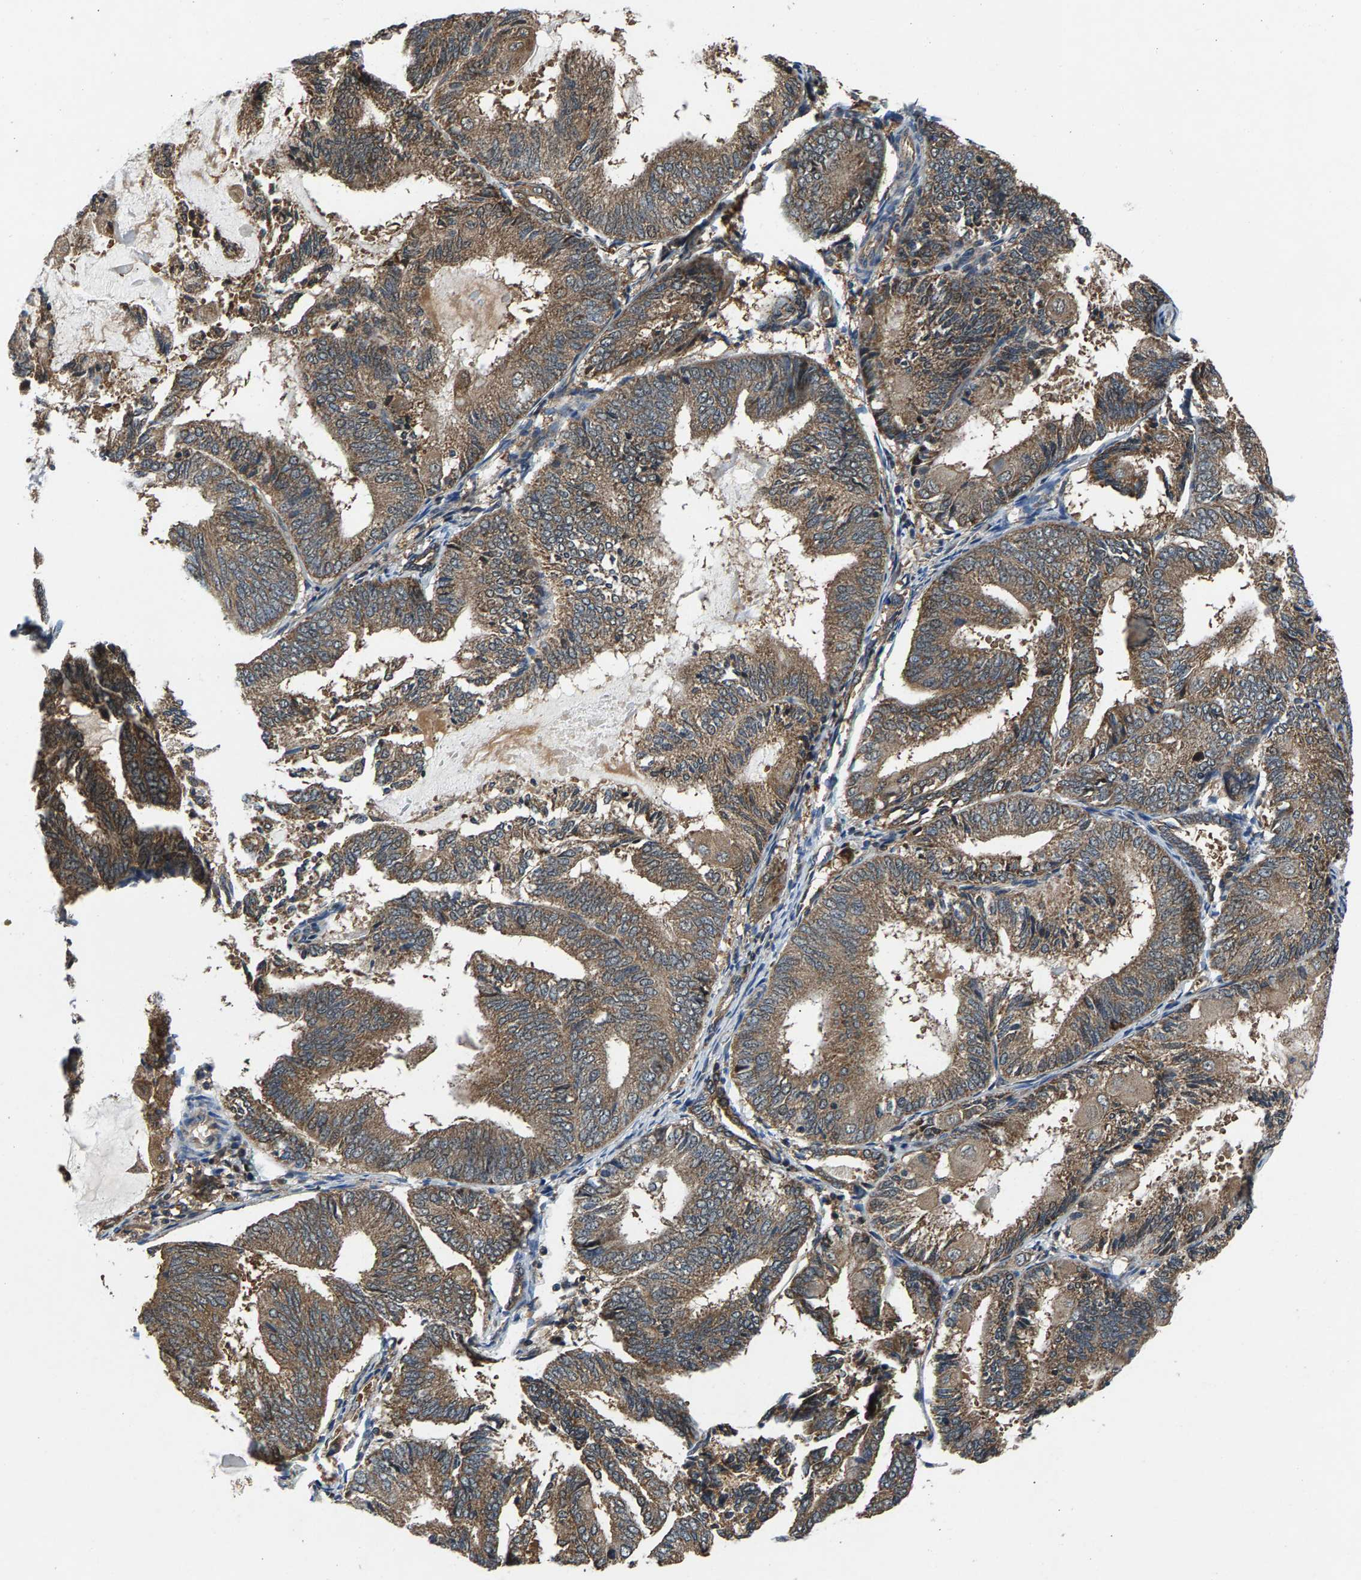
{"staining": {"intensity": "moderate", "quantity": ">75%", "location": "cytoplasmic/membranous"}, "tissue": "endometrial cancer", "cell_type": "Tumor cells", "image_type": "cancer", "snomed": [{"axis": "morphology", "description": "Adenocarcinoma, NOS"}, {"axis": "topography", "description": "Endometrium"}], "caption": "Endometrial adenocarcinoma stained with a protein marker demonstrates moderate staining in tumor cells.", "gene": "FAM78A", "patient": {"sex": "female", "age": 81}}